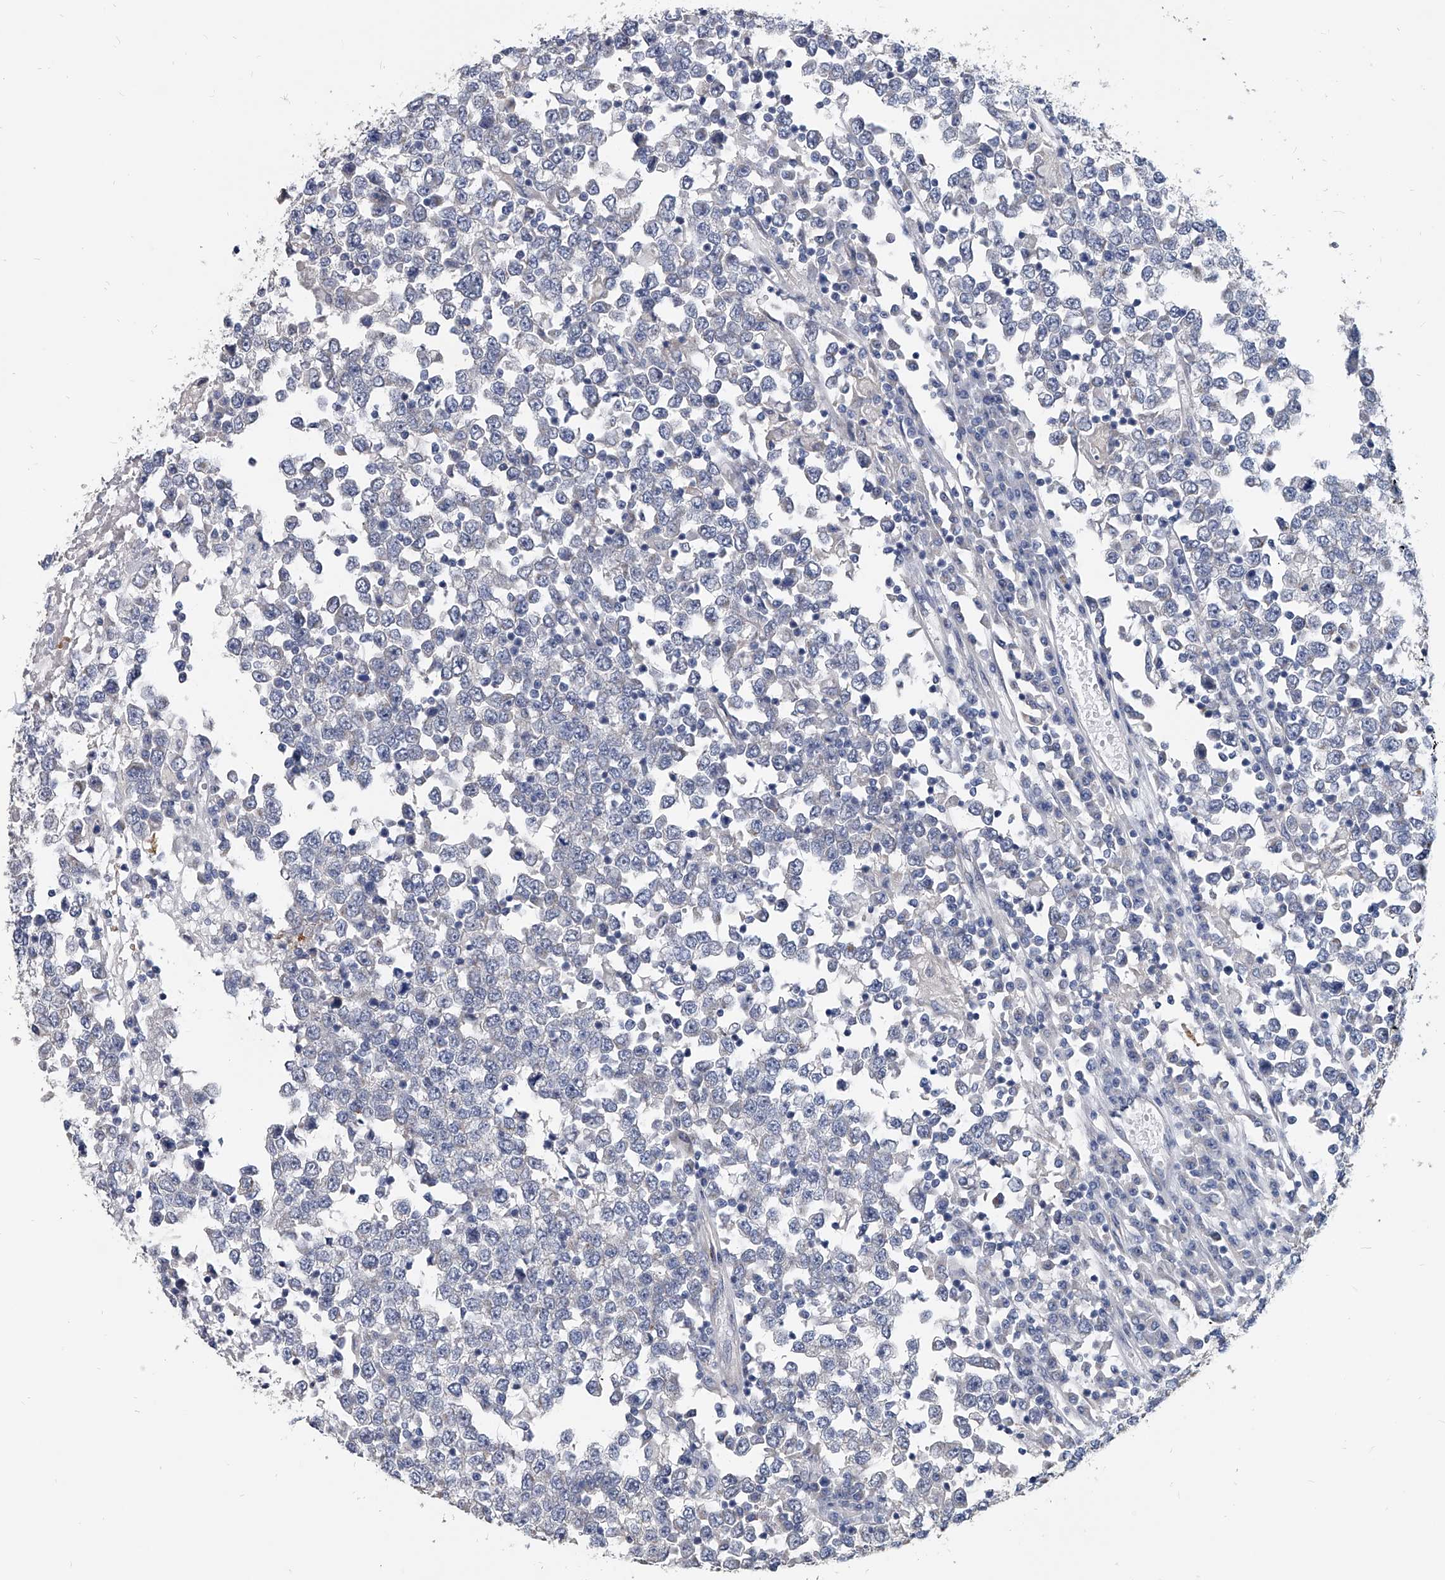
{"staining": {"intensity": "negative", "quantity": "none", "location": "none"}, "tissue": "testis cancer", "cell_type": "Tumor cells", "image_type": "cancer", "snomed": [{"axis": "morphology", "description": "Seminoma, NOS"}, {"axis": "topography", "description": "Testis"}], "caption": "The photomicrograph demonstrates no staining of tumor cells in testis cancer. The staining is performed using DAB brown chromogen with nuclei counter-stained in using hematoxylin.", "gene": "SPP1", "patient": {"sex": "male", "age": 65}}